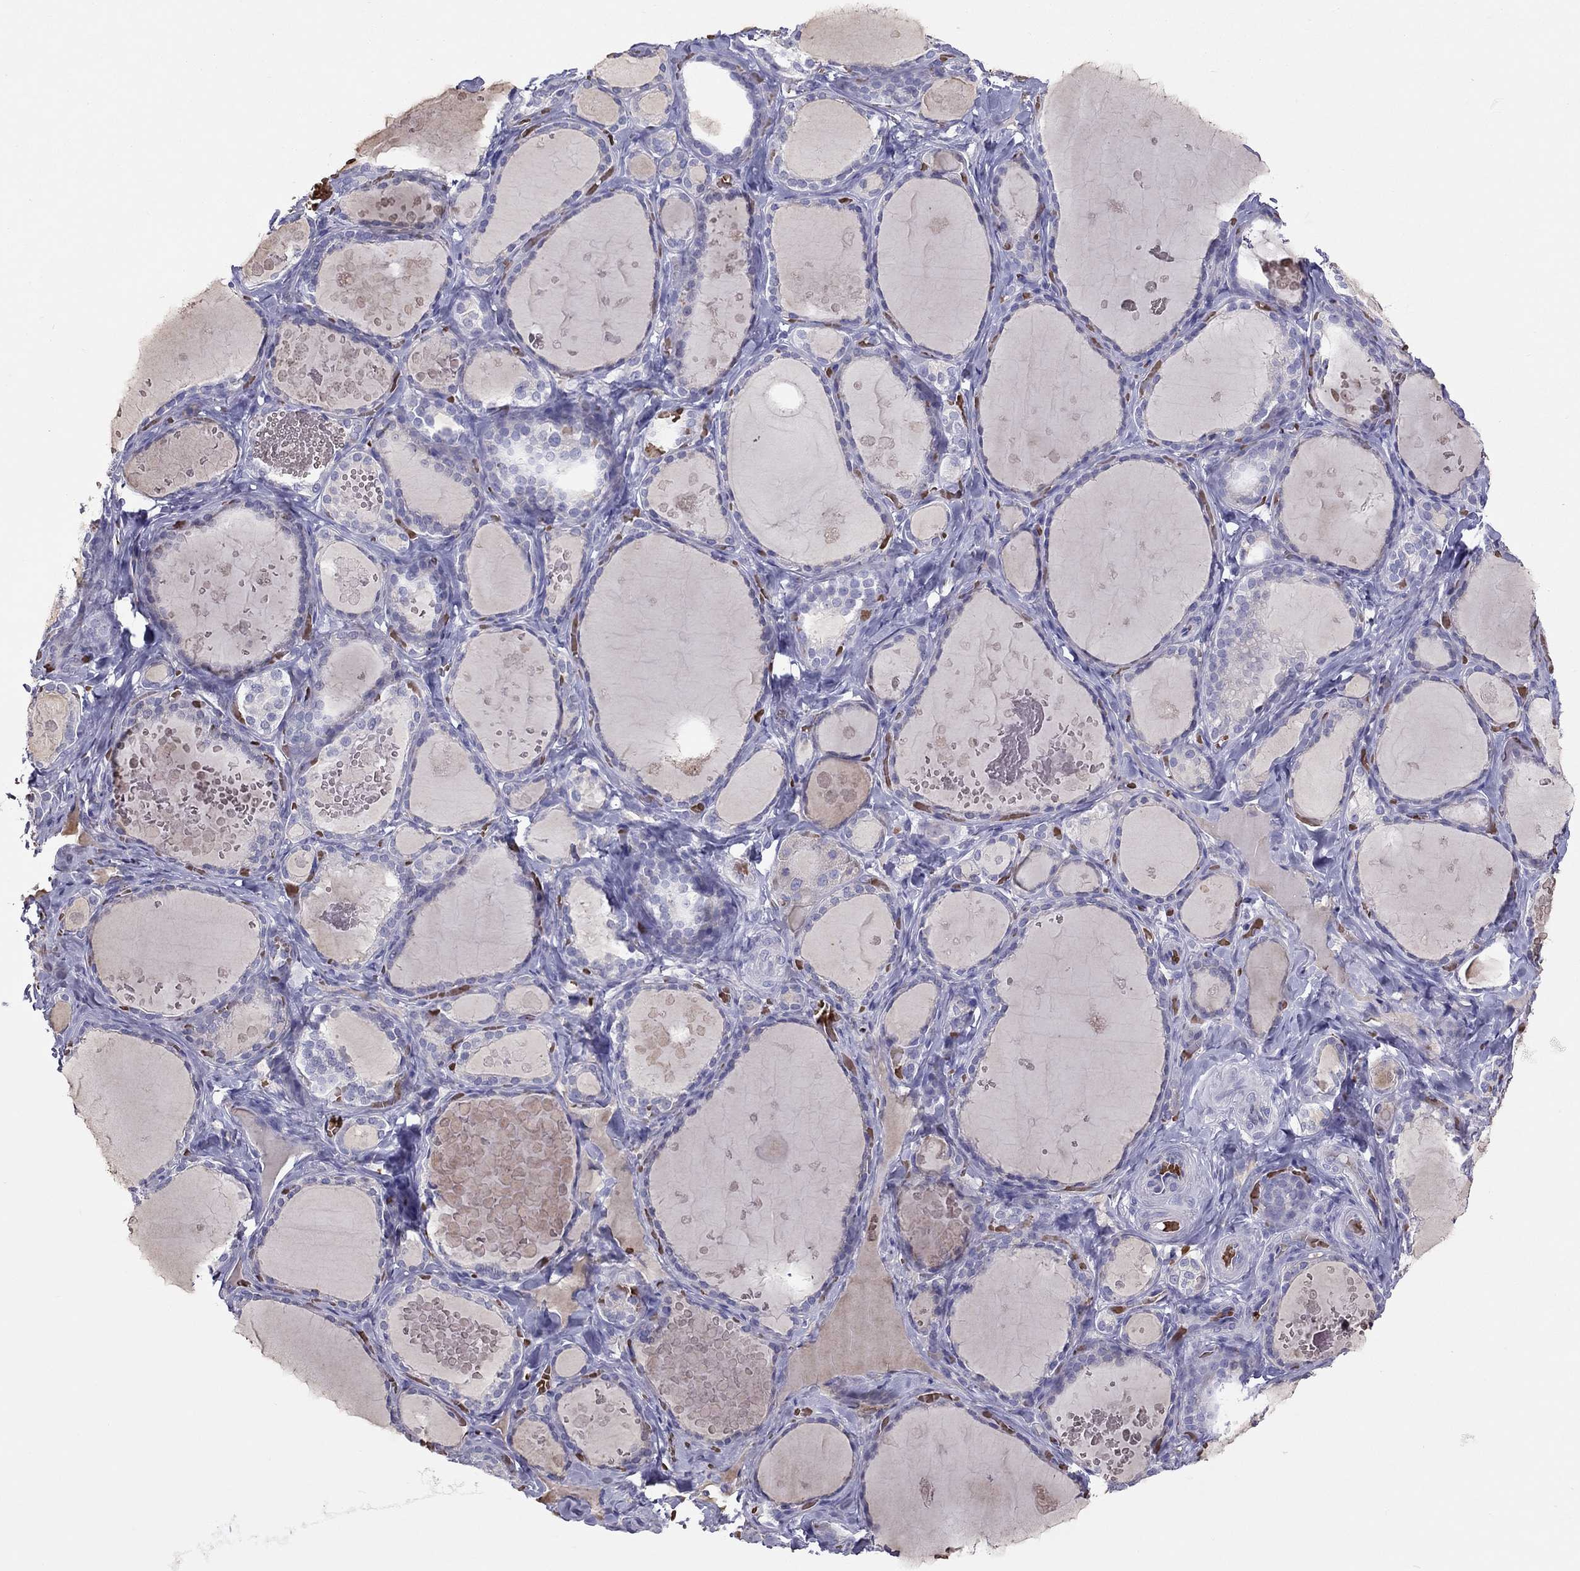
{"staining": {"intensity": "negative", "quantity": "none", "location": "none"}, "tissue": "thyroid gland", "cell_type": "Glandular cells", "image_type": "normal", "snomed": [{"axis": "morphology", "description": "Normal tissue, NOS"}, {"axis": "topography", "description": "Thyroid gland"}], "caption": "Protein analysis of normal thyroid gland reveals no significant positivity in glandular cells. (Brightfield microscopy of DAB (3,3'-diaminobenzidine) IHC at high magnification).", "gene": "FRMD1", "patient": {"sex": "female", "age": 56}}